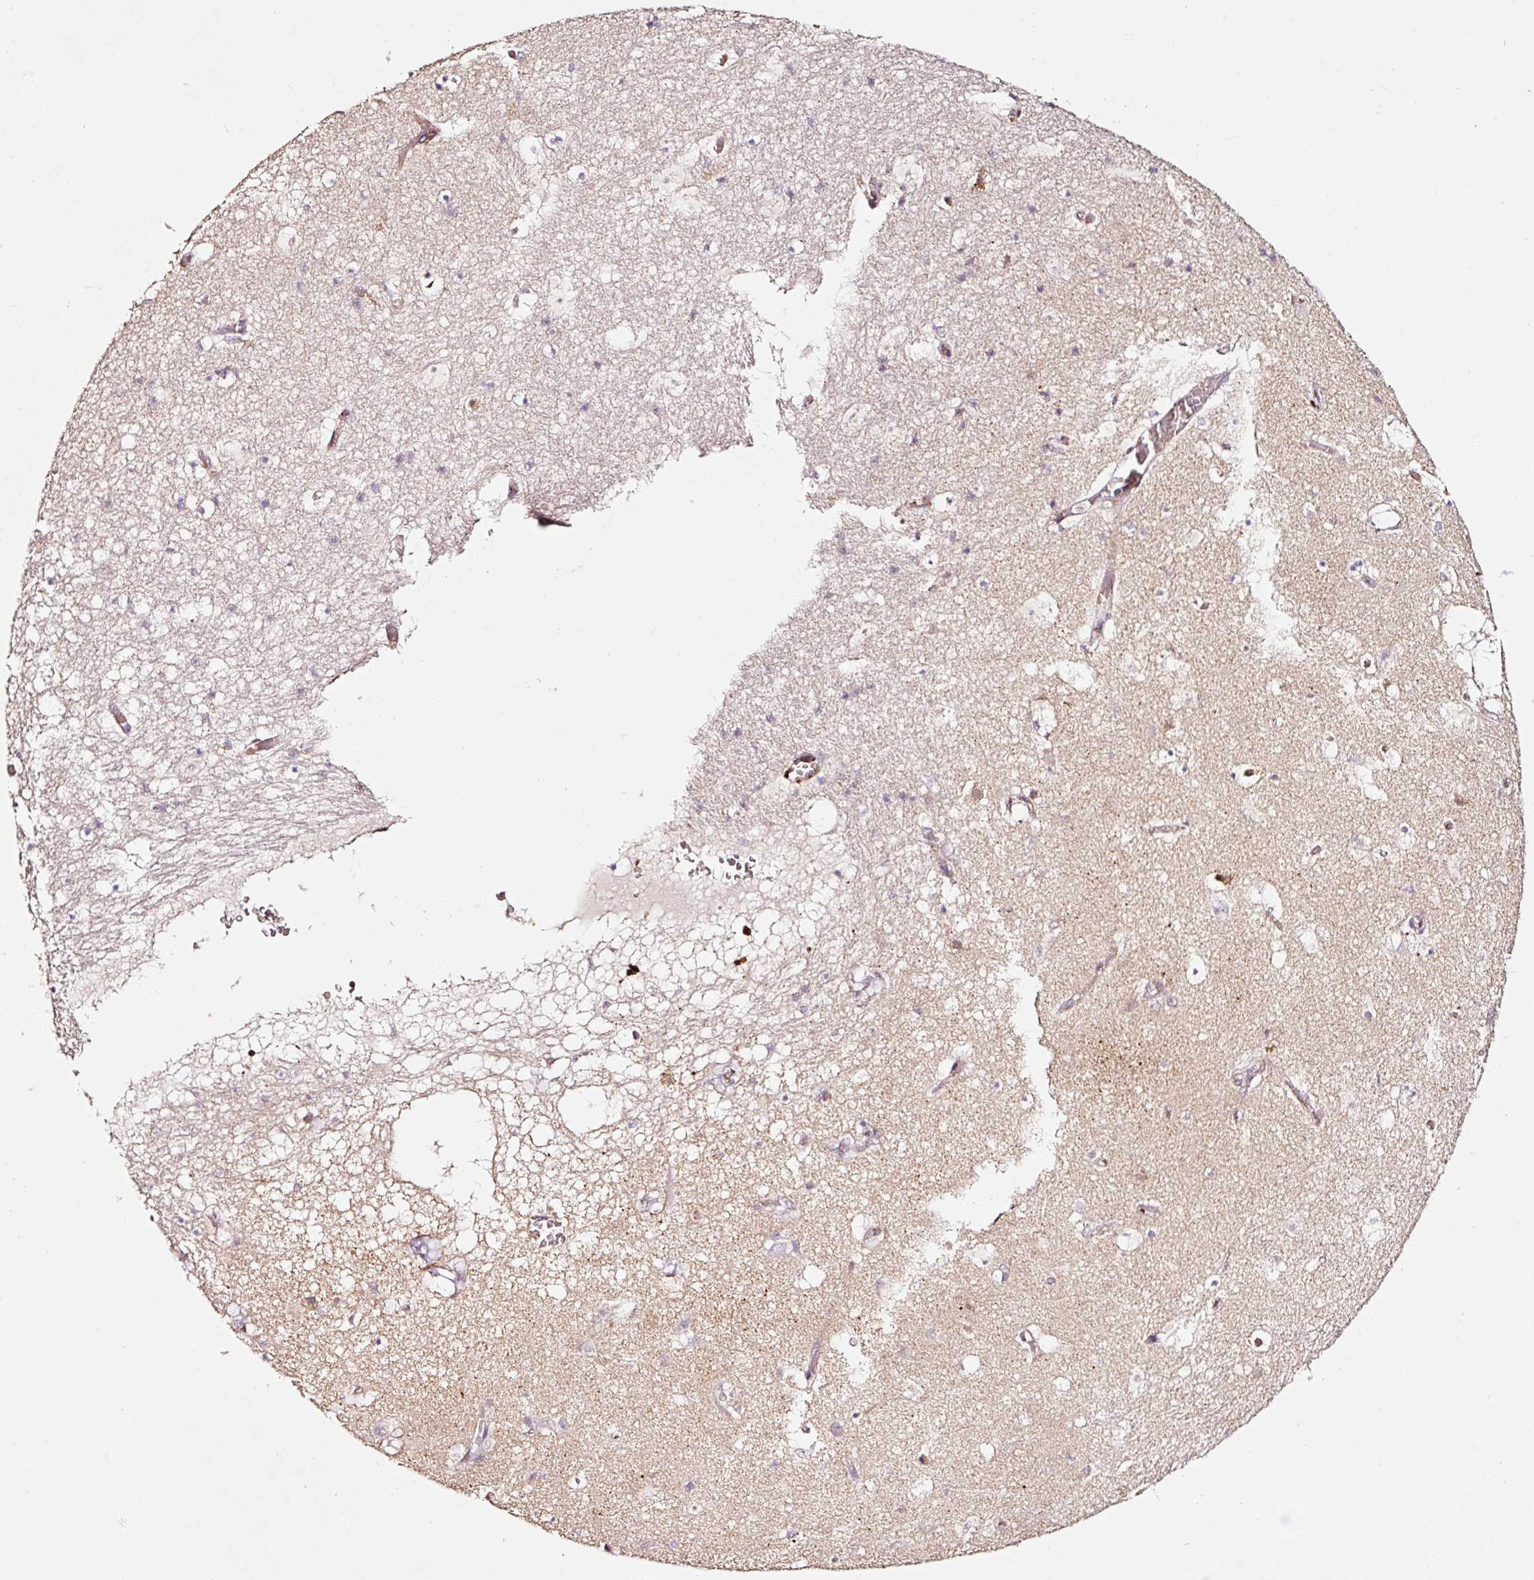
{"staining": {"intensity": "negative", "quantity": "none", "location": "none"}, "tissue": "hippocampus", "cell_type": "Glial cells", "image_type": "normal", "snomed": [{"axis": "morphology", "description": "Normal tissue, NOS"}, {"axis": "topography", "description": "Hippocampus"}], "caption": "IHC image of benign hippocampus stained for a protein (brown), which shows no staining in glial cells.", "gene": "ZNF460", "patient": {"sex": "female", "age": 52}}